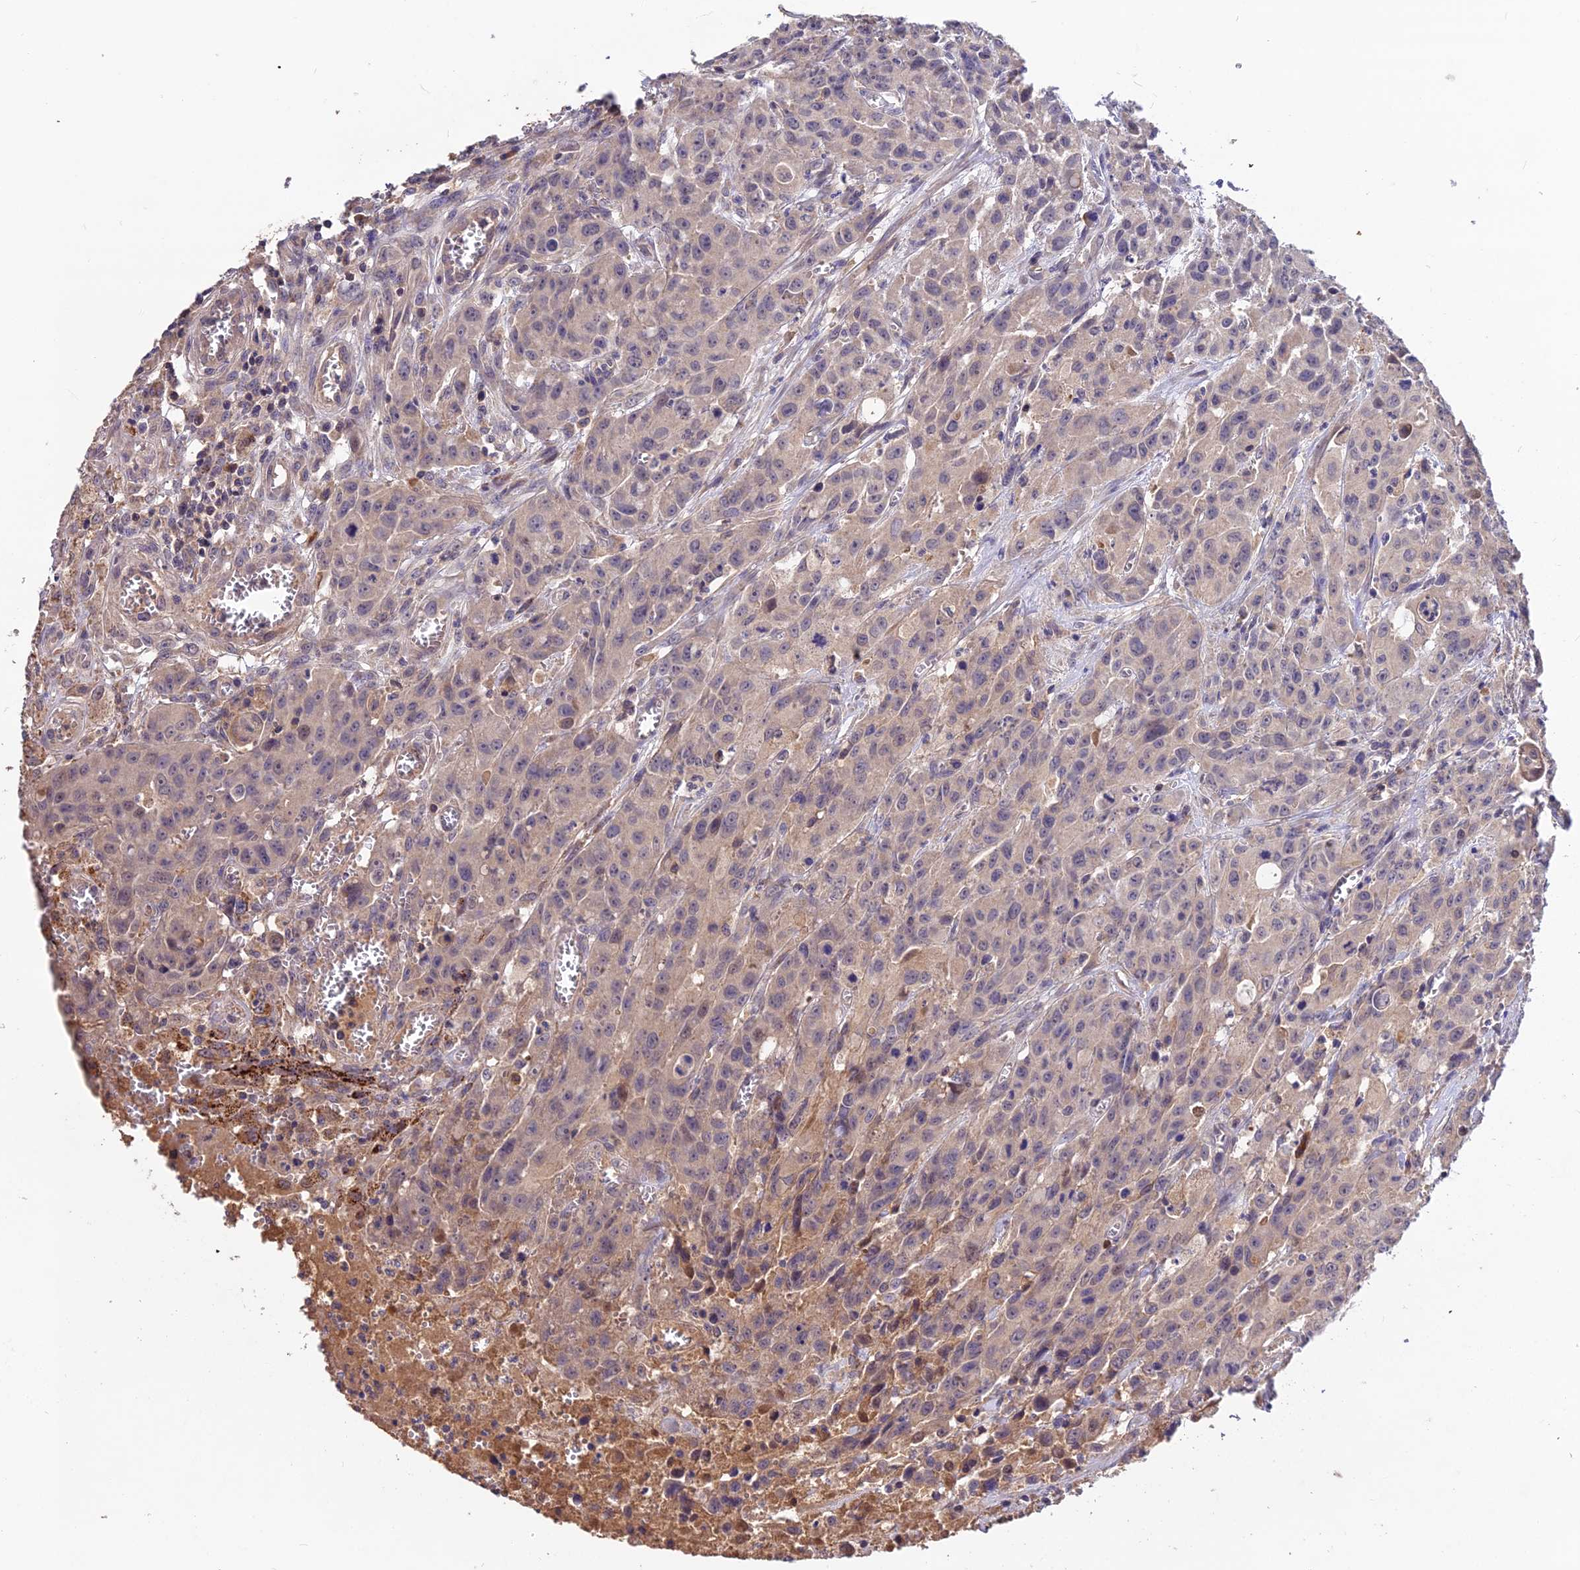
{"staining": {"intensity": "negative", "quantity": "none", "location": "none"}, "tissue": "colorectal cancer", "cell_type": "Tumor cells", "image_type": "cancer", "snomed": [{"axis": "morphology", "description": "Adenocarcinoma, NOS"}, {"axis": "topography", "description": "Colon"}], "caption": "A high-resolution image shows IHC staining of adenocarcinoma (colorectal), which reveals no significant positivity in tumor cells.", "gene": "KCTD16", "patient": {"sex": "male", "age": 62}}